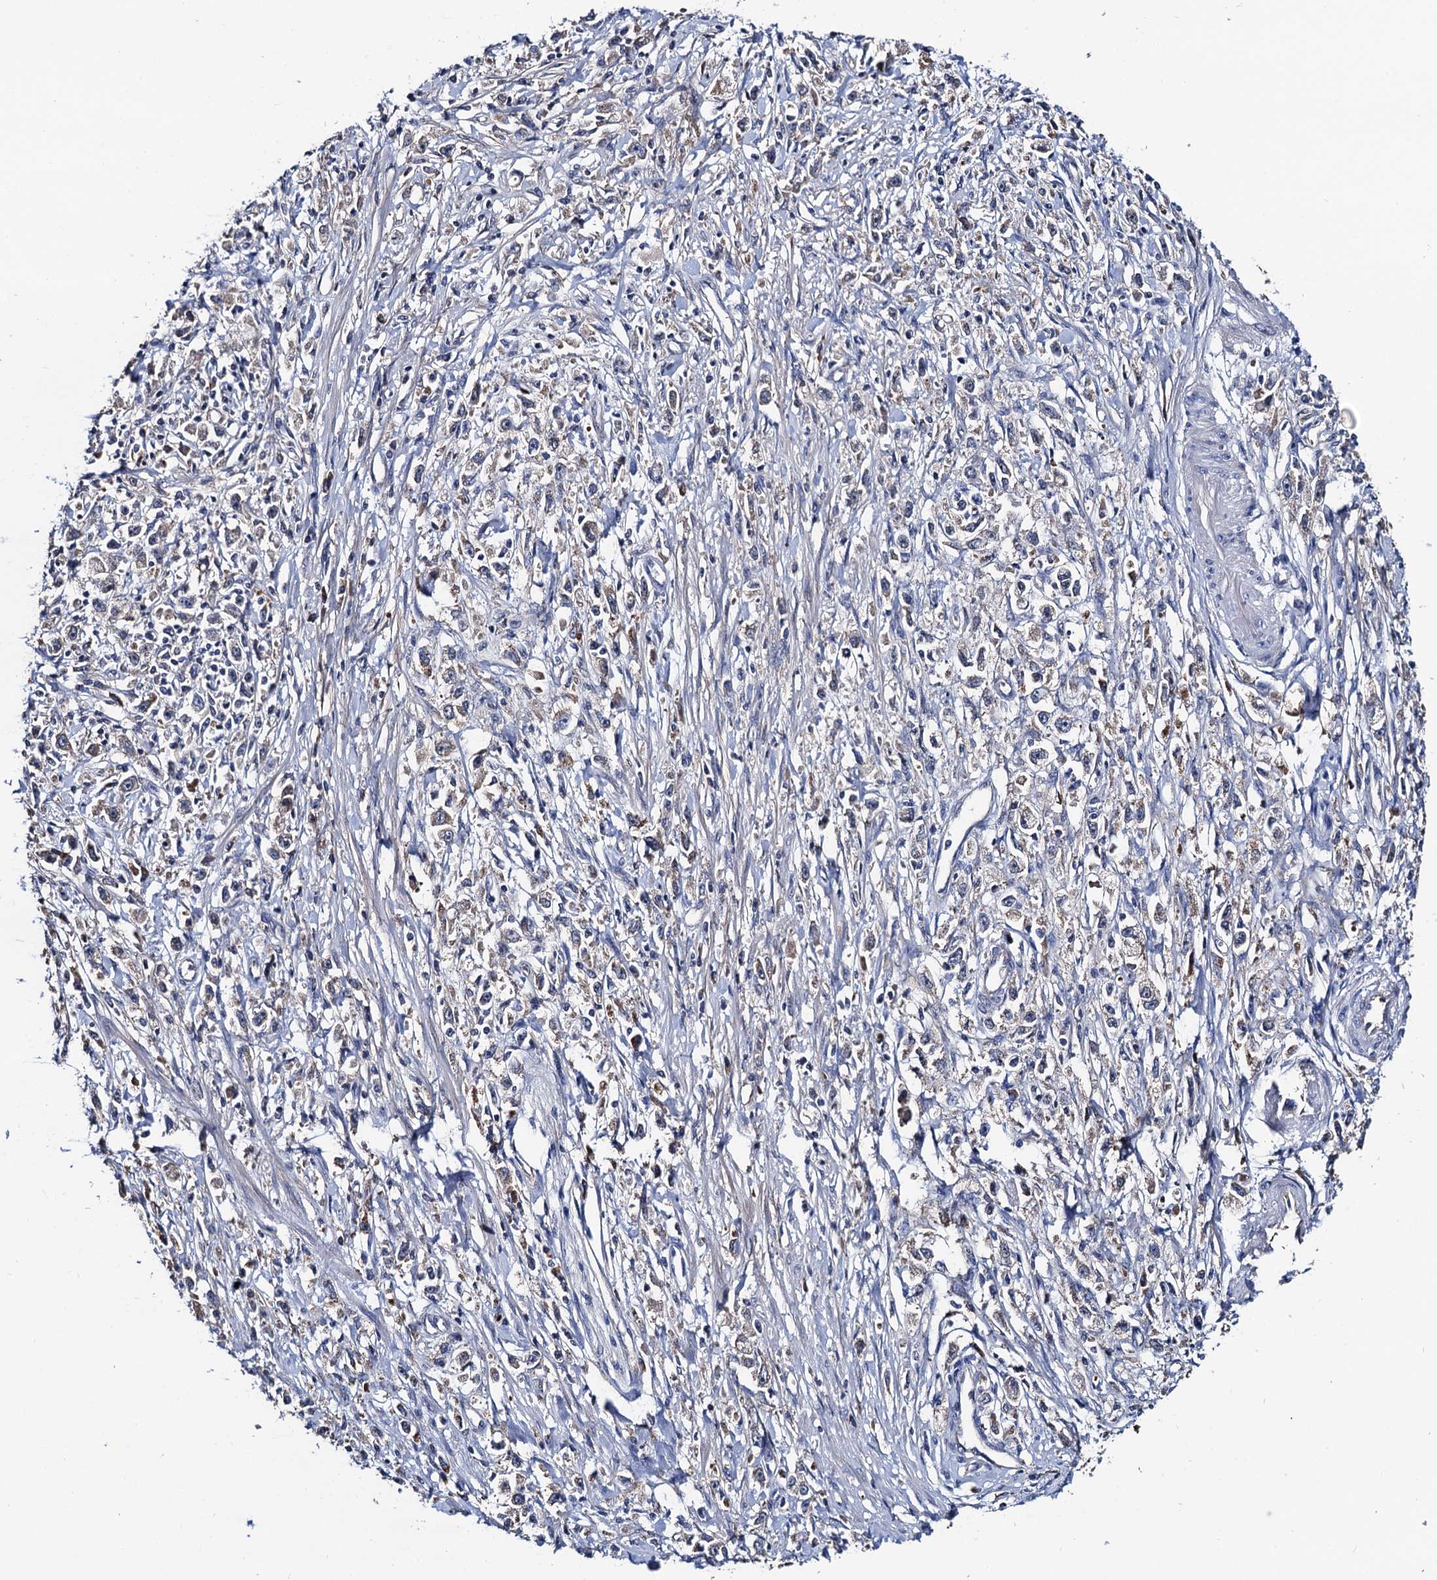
{"staining": {"intensity": "weak", "quantity": "<25%", "location": "cytoplasmic/membranous"}, "tissue": "stomach cancer", "cell_type": "Tumor cells", "image_type": "cancer", "snomed": [{"axis": "morphology", "description": "Adenocarcinoma, NOS"}, {"axis": "topography", "description": "Stomach"}], "caption": "DAB (3,3'-diaminobenzidine) immunohistochemical staining of human stomach adenocarcinoma exhibits no significant staining in tumor cells.", "gene": "TRMT112", "patient": {"sex": "female", "age": 59}}